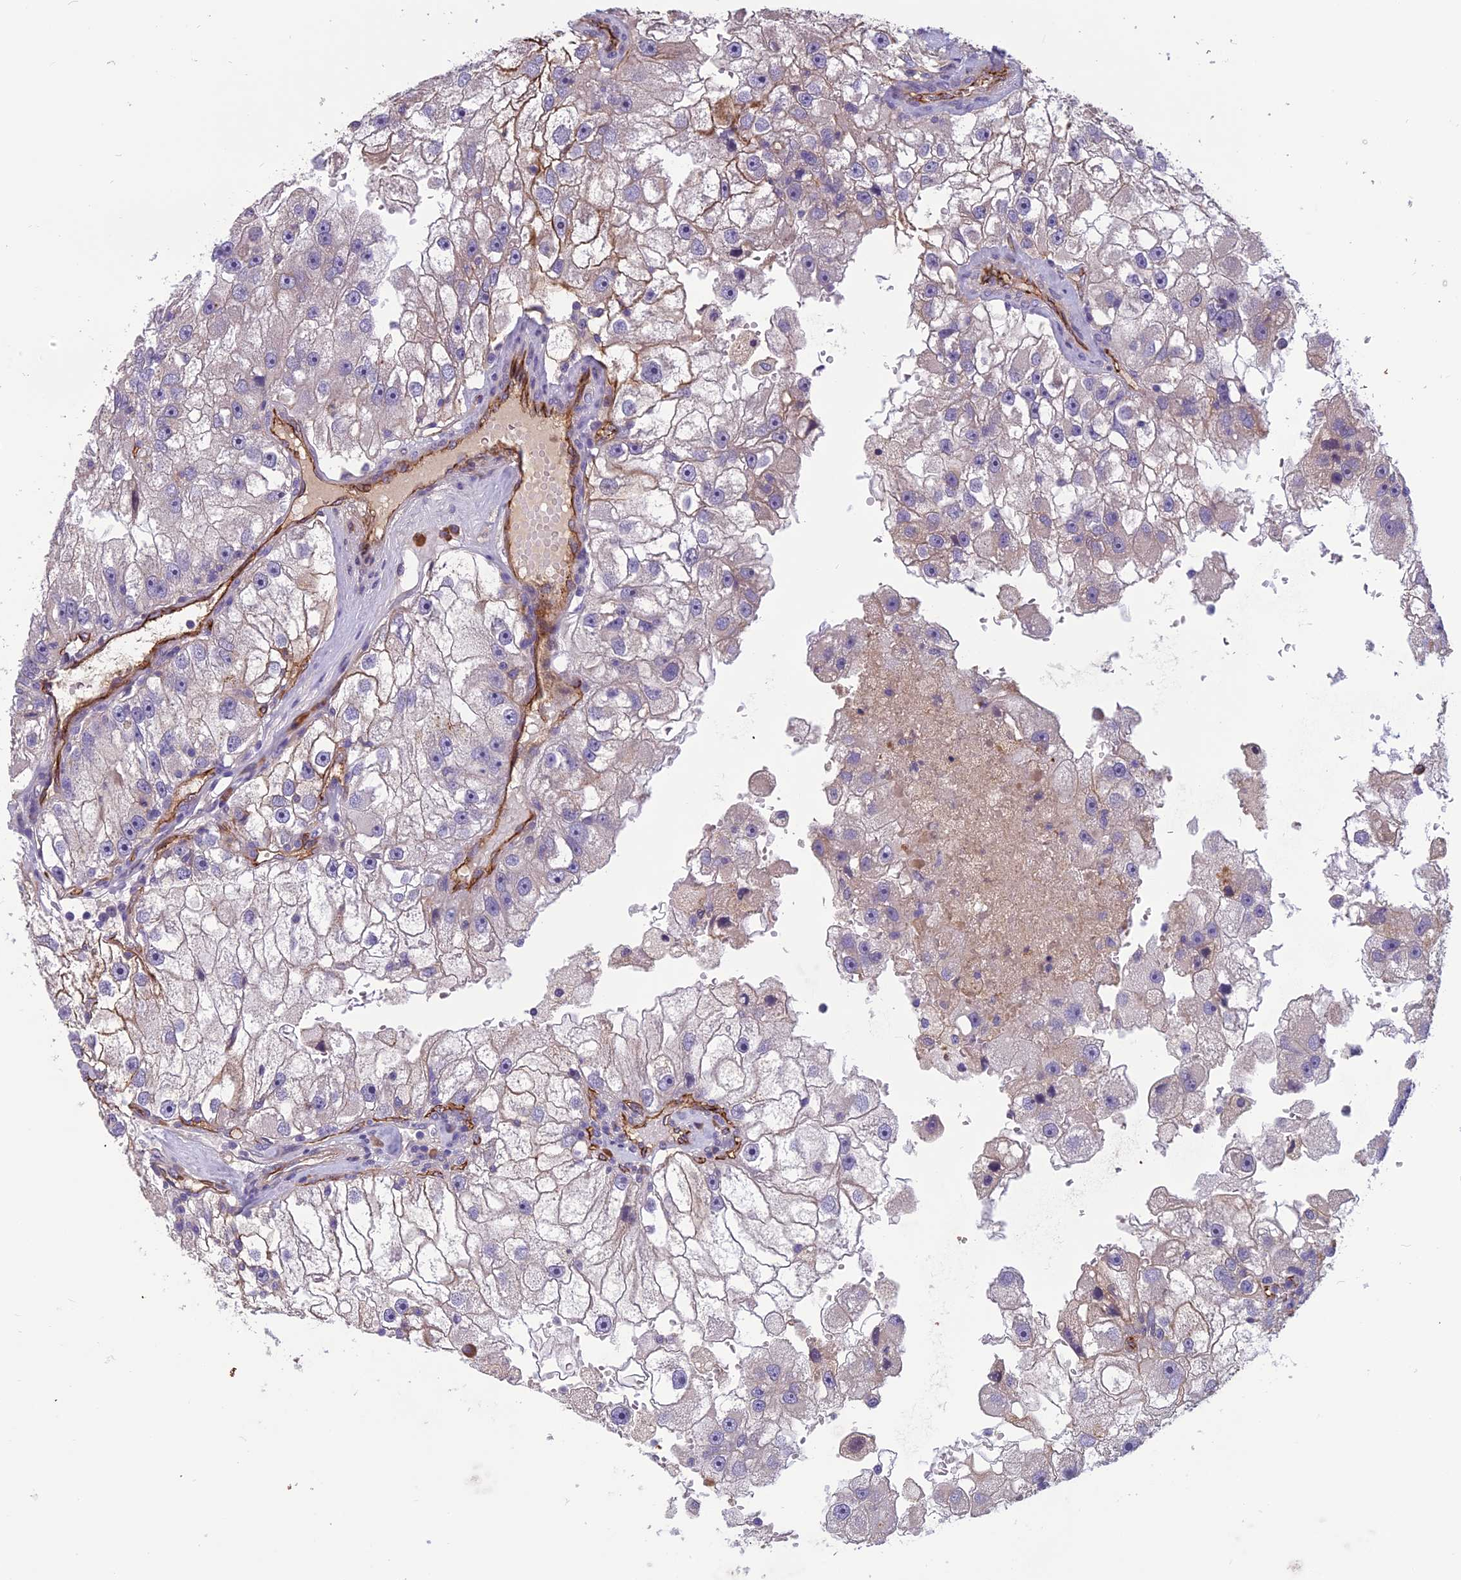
{"staining": {"intensity": "moderate", "quantity": "<25%", "location": "cytoplasmic/membranous"}, "tissue": "renal cancer", "cell_type": "Tumor cells", "image_type": "cancer", "snomed": [{"axis": "morphology", "description": "Adenocarcinoma, NOS"}, {"axis": "topography", "description": "Kidney"}], "caption": "Renal cancer (adenocarcinoma) stained for a protein (brown) shows moderate cytoplasmic/membranous positive staining in about <25% of tumor cells.", "gene": "TSPAN15", "patient": {"sex": "male", "age": 63}}